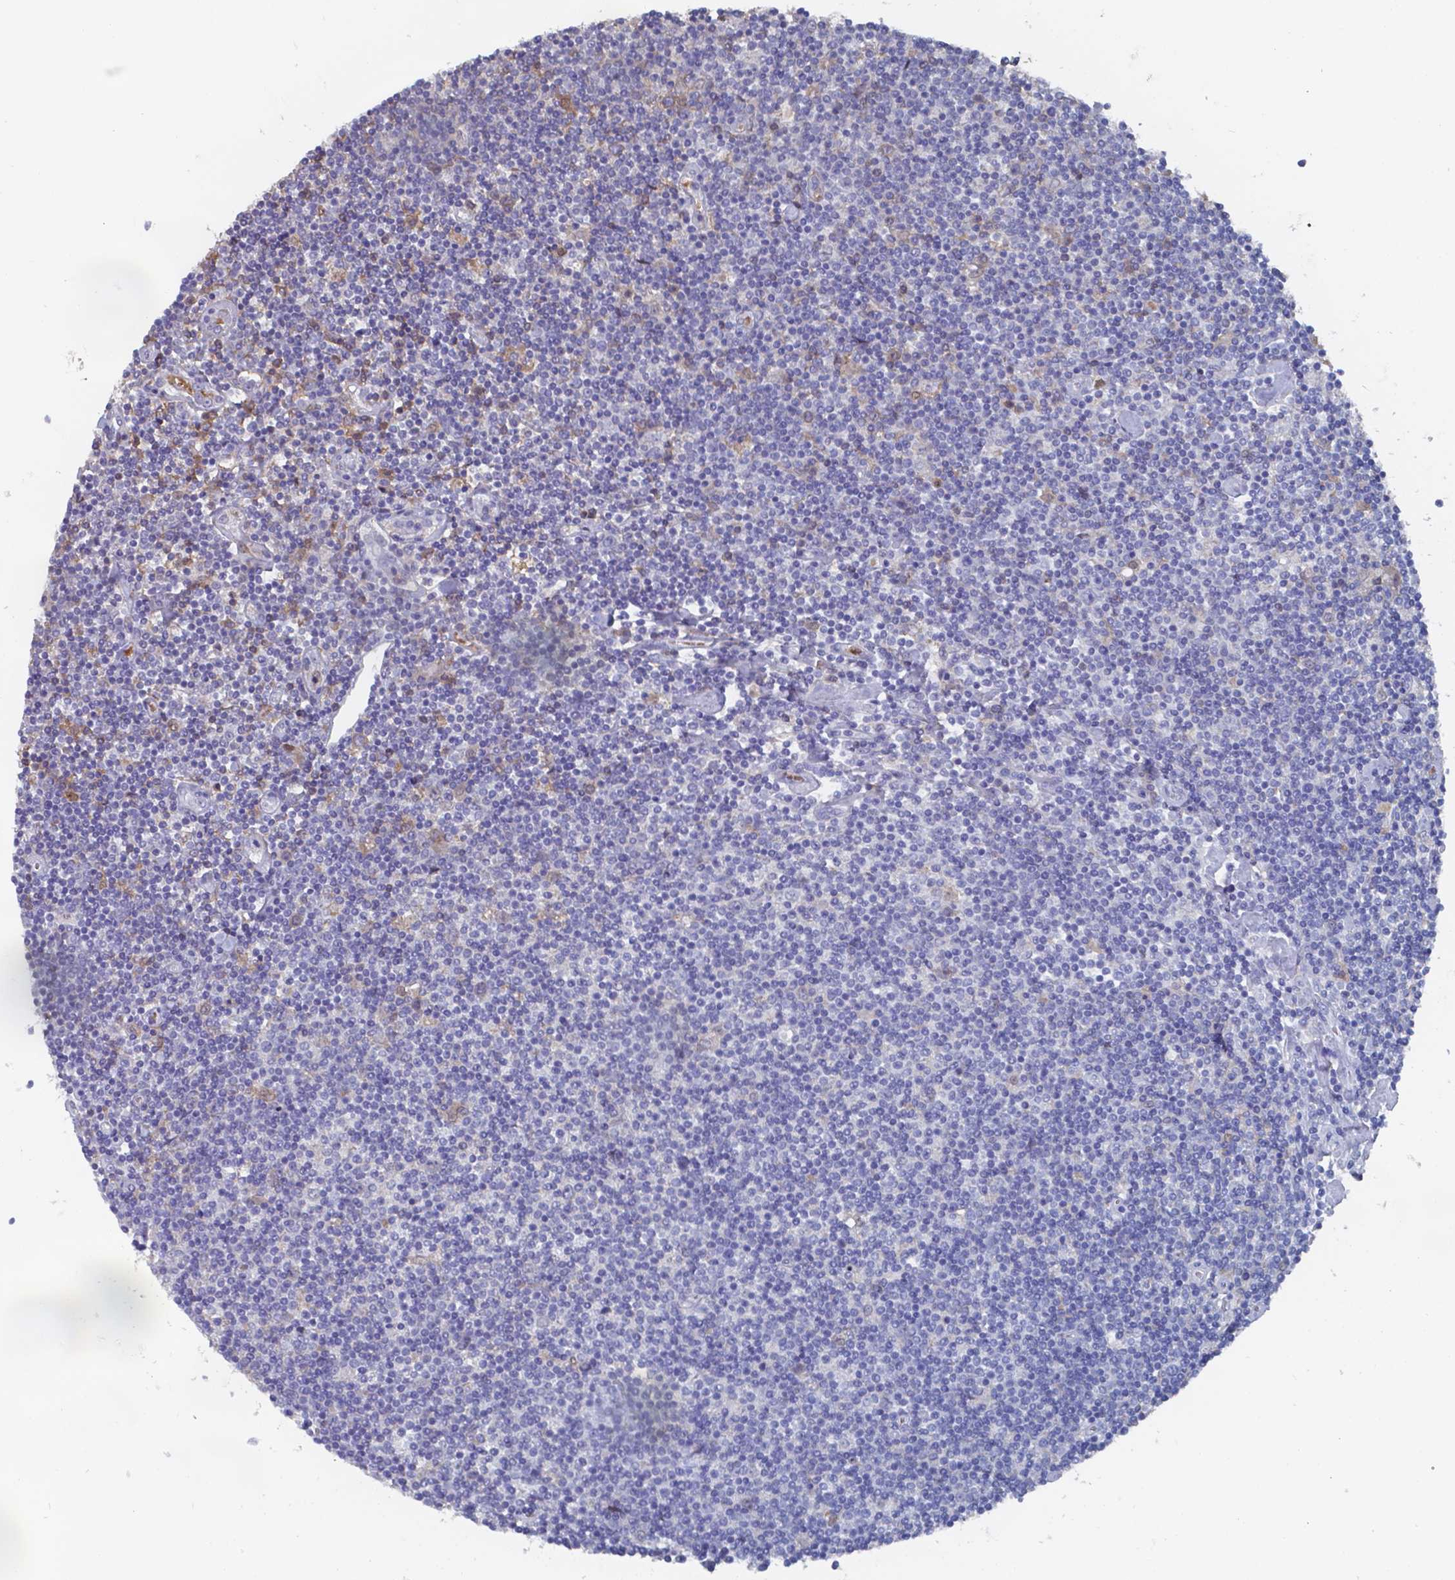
{"staining": {"intensity": "negative", "quantity": "none", "location": "none"}, "tissue": "lymphoma", "cell_type": "Tumor cells", "image_type": "cancer", "snomed": [{"axis": "morphology", "description": "Hodgkin's disease, NOS"}, {"axis": "topography", "description": "Lymph node"}], "caption": "This is an immunohistochemistry (IHC) micrograph of Hodgkin's disease. There is no positivity in tumor cells.", "gene": "BTBD17", "patient": {"sex": "male", "age": 40}}